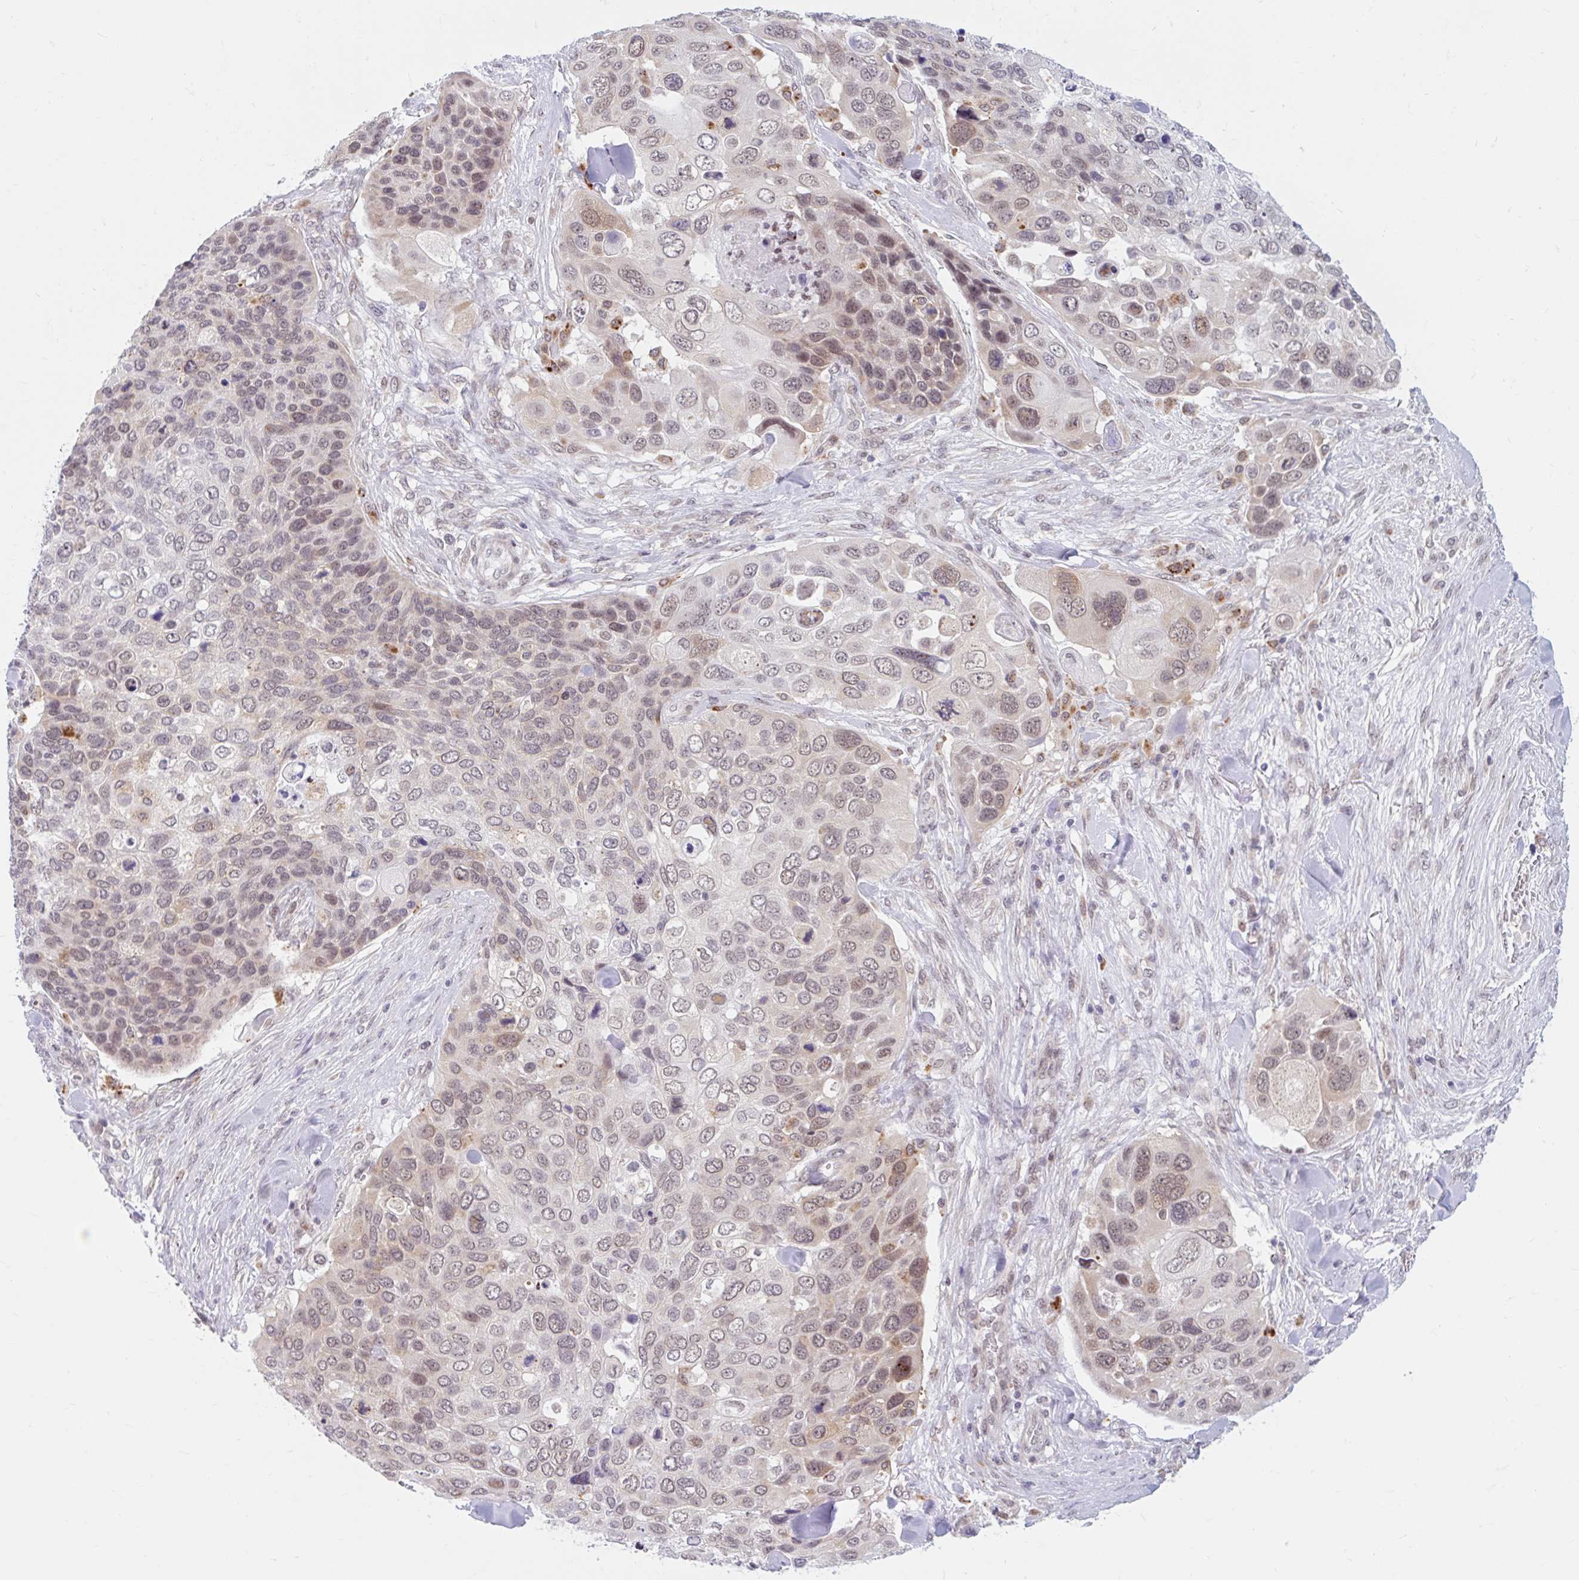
{"staining": {"intensity": "weak", "quantity": "<25%", "location": "cytoplasmic/membranous"}, "tissue": "skin cancer", "cell_type": "Tumor cells", "image_type": "cancer", "snomed": [{"axis": "morphology", "description": "Basal cell carcinoma"}, {"axis": "topography", "description": "Skin"}], "caption": "Human skin cancer stained for a protein using immunohistochemistry (IHC) exhibits no expression in tumor cells.", "gene": "SRSF10", "patient": {"sex": "female", "age": 74}}